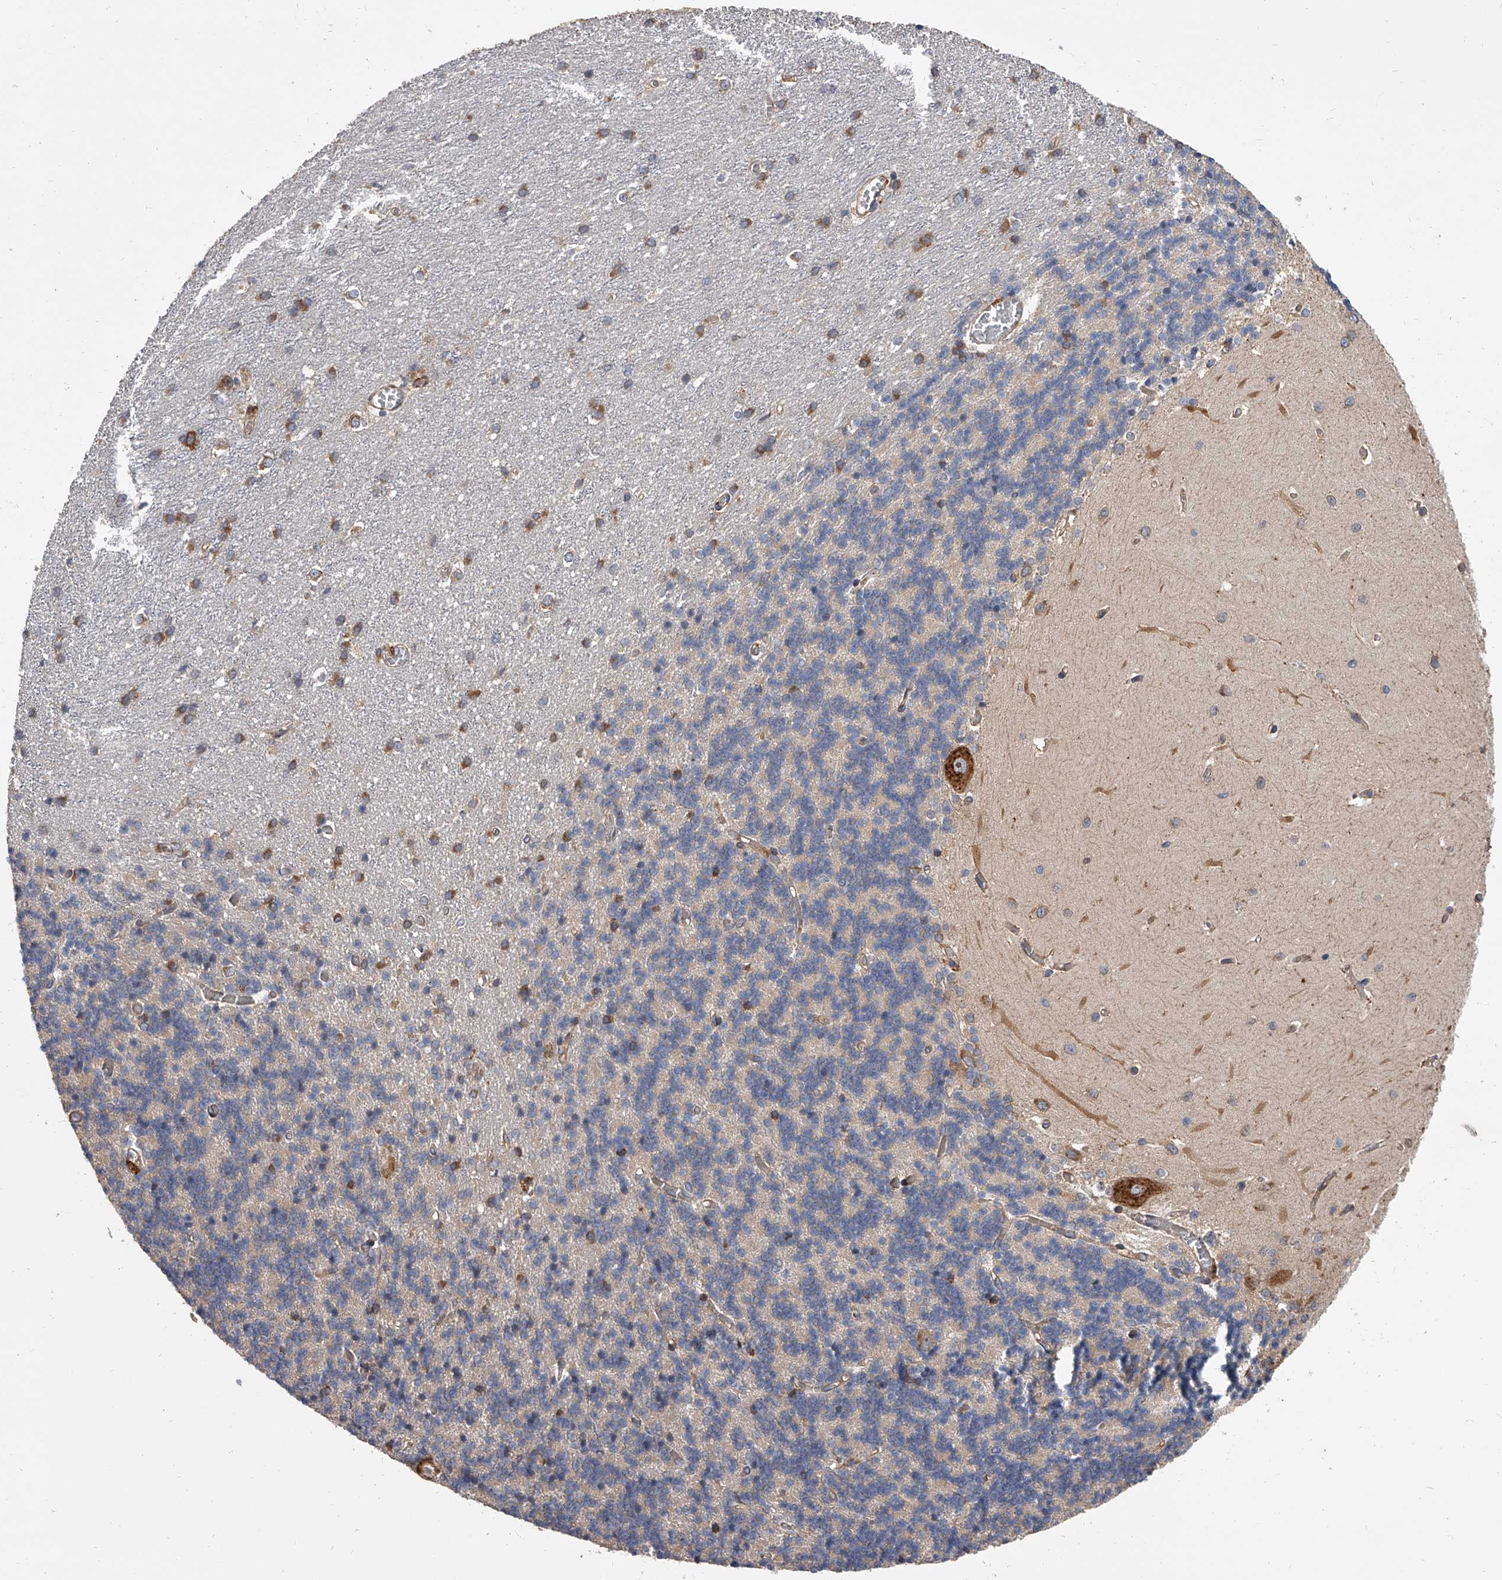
{"staining": {"intensity": "negative", "quantity": "none", "location": "none"}, "tissue": "cerebellum", "cell_type": "Cells in granular layer", "image_type": "normal", "snomed": [{"axis": "morphology", "description": "Normal tissue, NOS"}, {"axis": "topography", "description": "Cerebellum"}], "caption": "A high-resolution image shows immunohistochemistry staining of normal cerebellum, which displays no significant expression in cells in granular layer.", "gene": "EXOC4", "patient": {"sex": "male", "age": 37}}